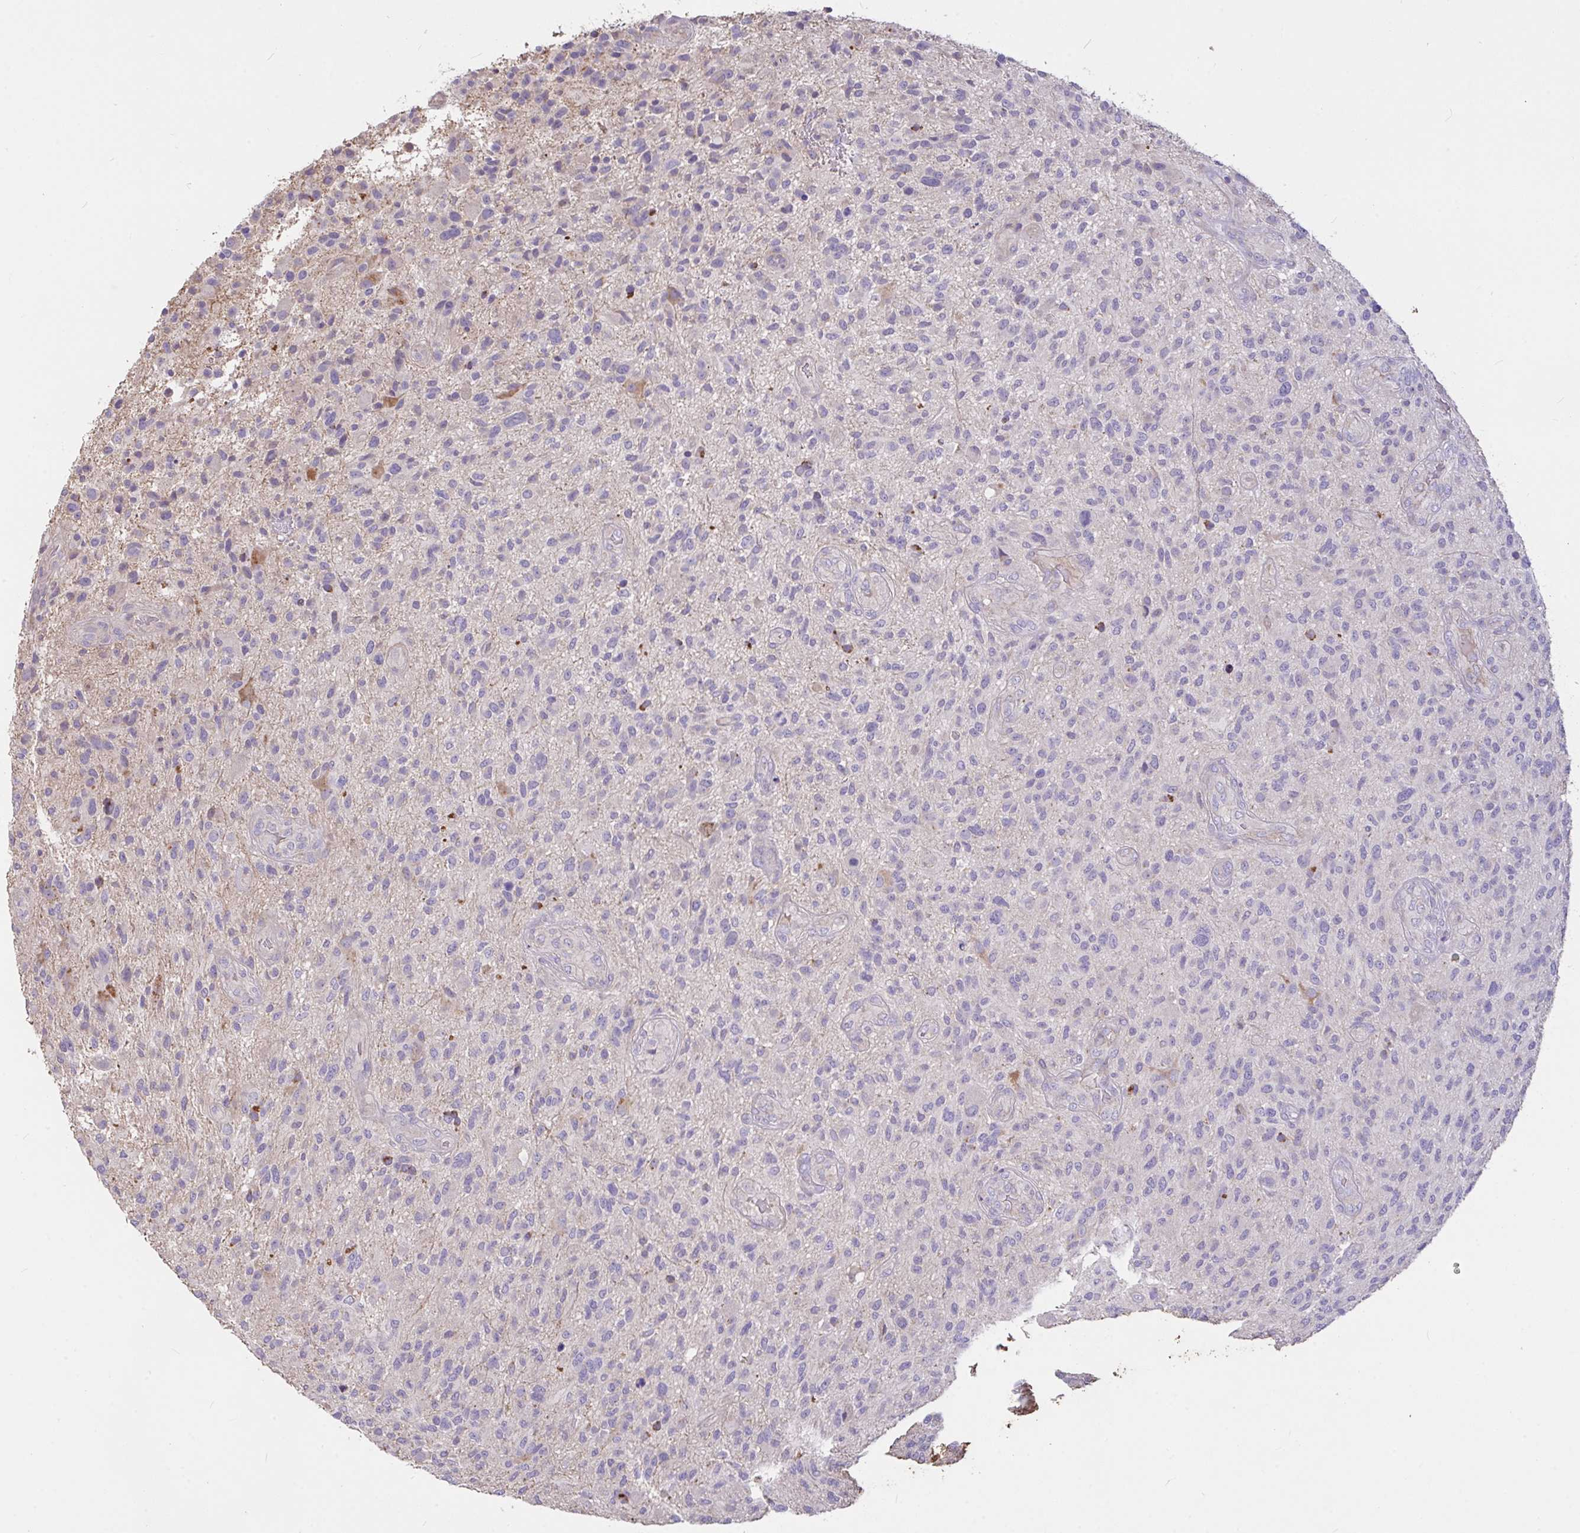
{"staining": {"intensity": "negative", "quantity": "none", "location": "none"}, "tissue": "glioma", "cell_type": "Tumor cells", "image_type": "cancer", "snomed": [{"axis": "morphology", "description": "Glioma, malignant, High grade"}, {"axis": "topography", "description": "Brain"}], "caption": "This is an immunohistochemistry (IHC) micrograph of human glioma. There is no expression in tumor cells.", "gene": "FCER1A", "patient": {"sex": "male", "age": 47}}